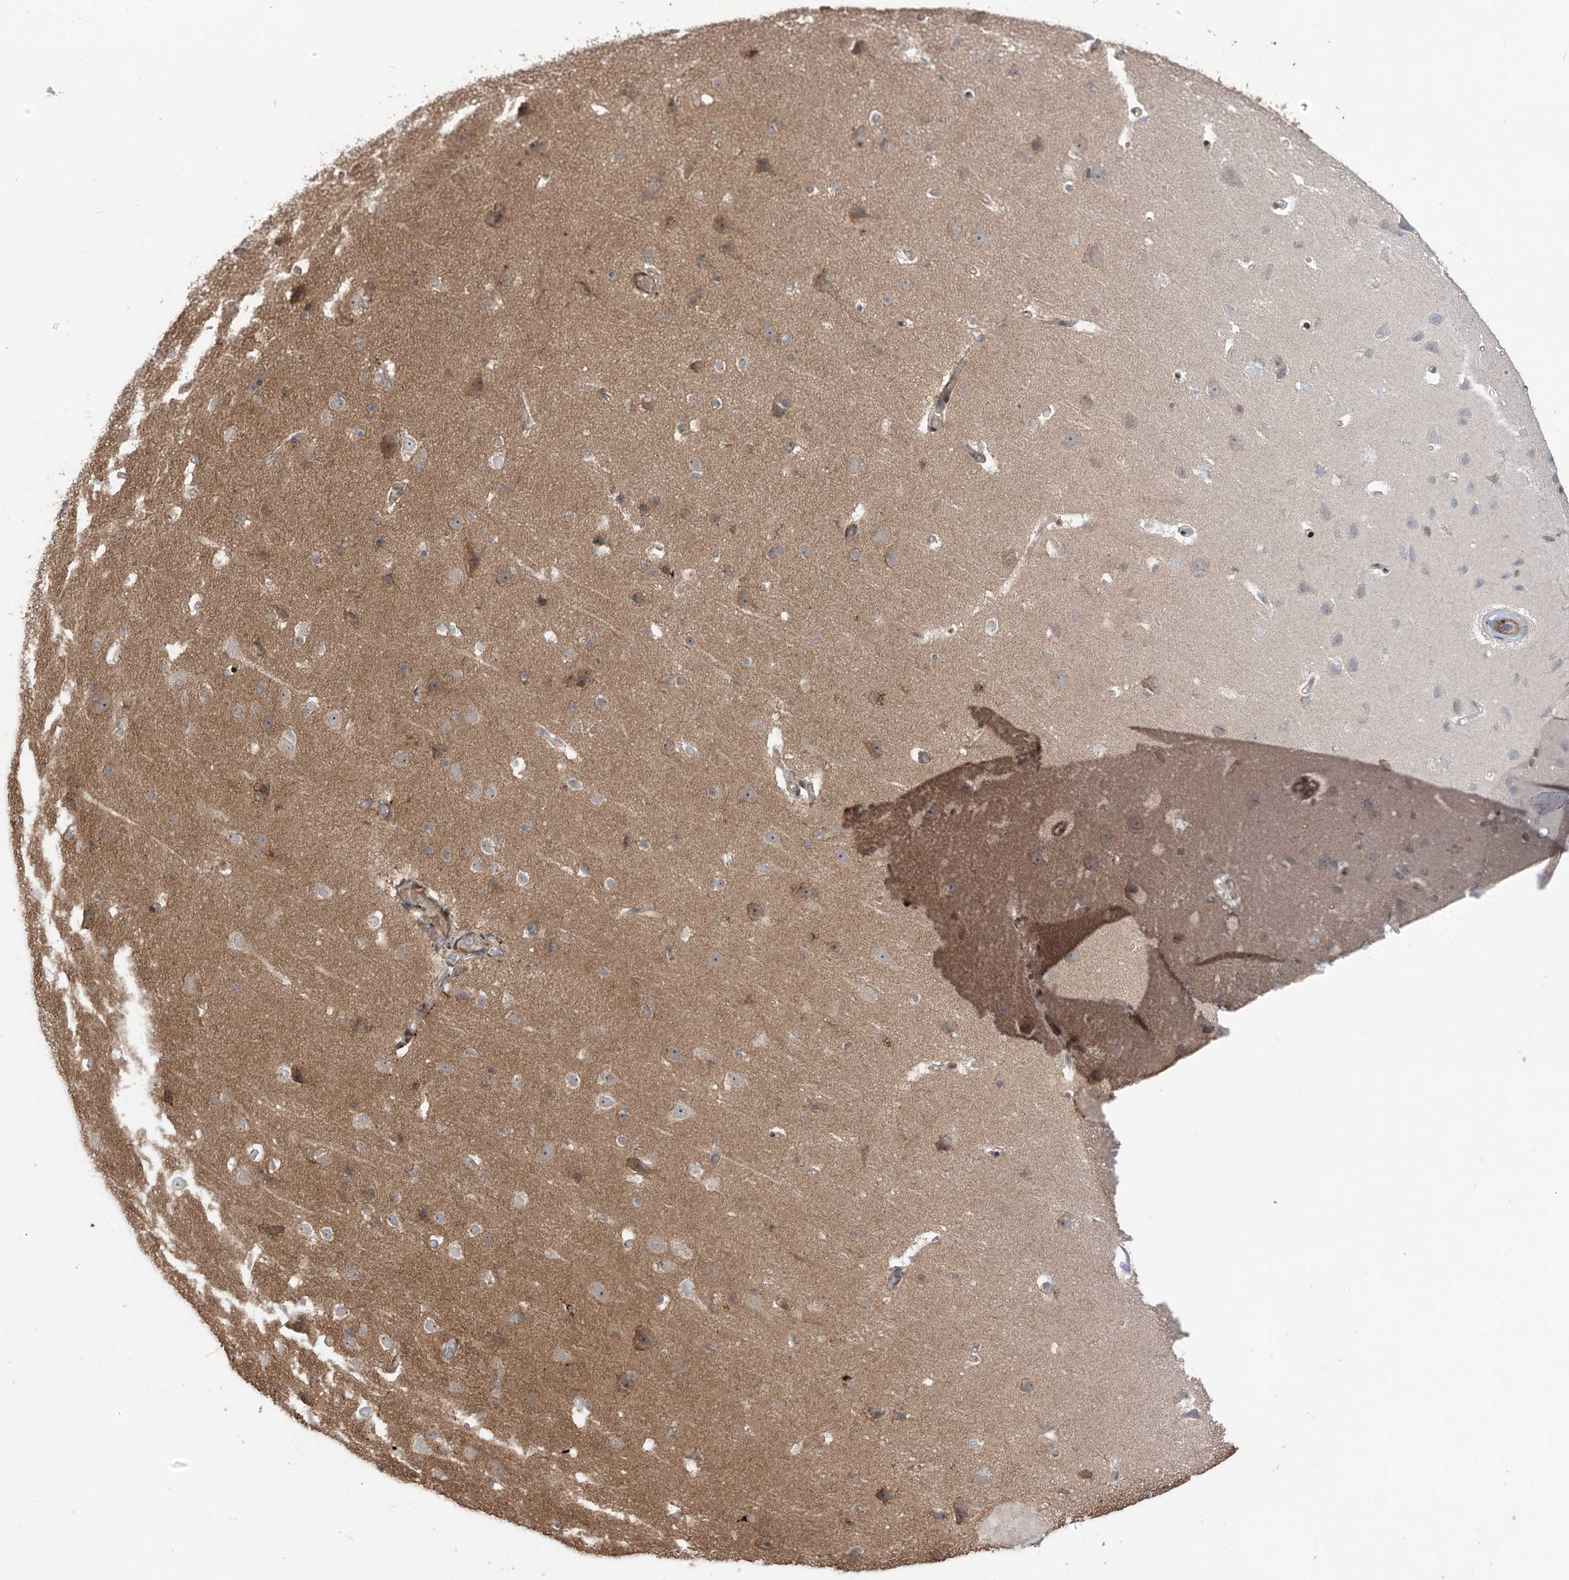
{"staining": {"intensity": "moderate", "quantity": "25%-75%", "location": "cytoplasmic/membranous"}, "tissue": "cerebral cortex", "cell_type": "Endothelial cells", "image_type": "normal", "snomed": [{"axis": "morphology", "description": "Normal tissue, NOS"}, {"axis": "topography", "description": "Cerebral cortex"}], "caption": "Protein staining of normal cerebral cortex demonstrates moderate cytoplasmic/membranous expression in approximately 25%-75% of endothelial cells.", "gene": "LRRC74A", "patient": {"sex": "male", "age": 34}}